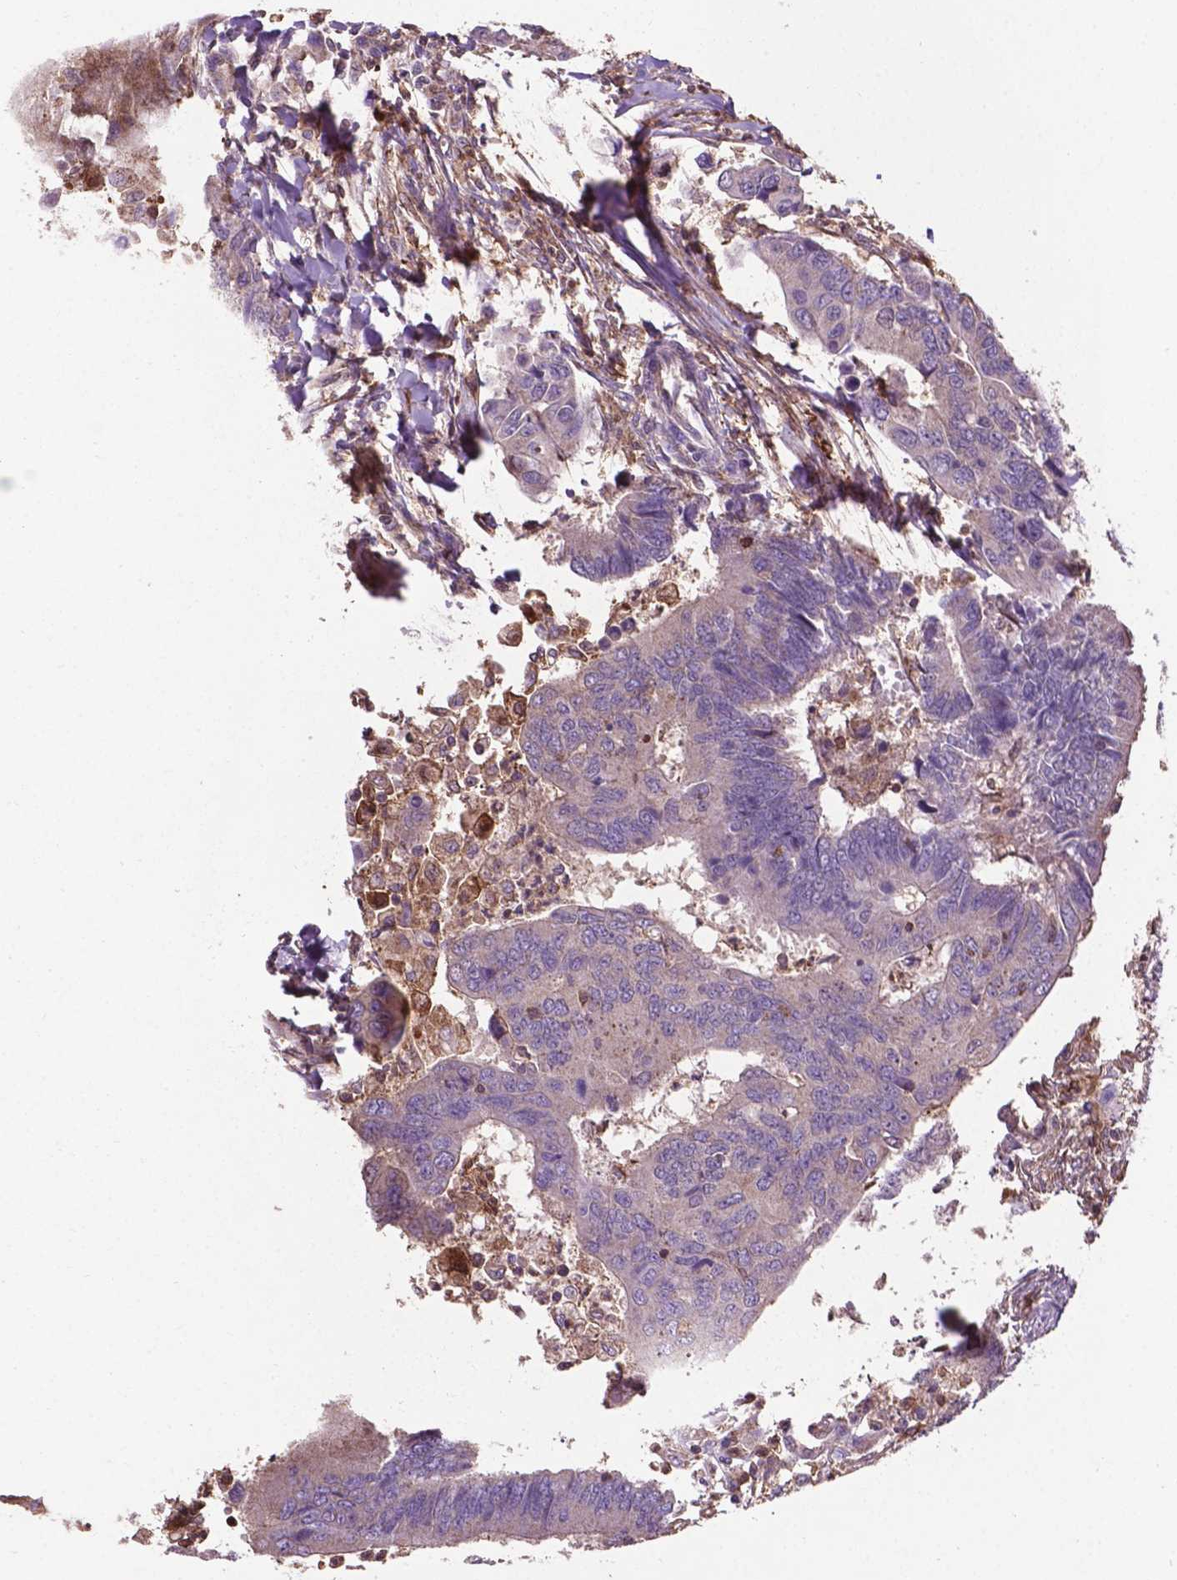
{"staining": {"intensity": "negative", "quantity": "none", "location": "none"}, "tissue": "colorectal cancer", "cell_type": "Tumor cells", "image_type": "cancer", "snomed": [{"axis": "morphology", "description": "Adenocarcinoma, NOS"}, {"axis": "topography", "description": "Colon"}], "caption": "Protein analysis of adenocarcinoma (colorectal) demonstrates no significant positivity in tumor cells. Nuclei are stained in blue.", "gene": "SMAD3", "patient": {"sex": "female", "age": 67}}